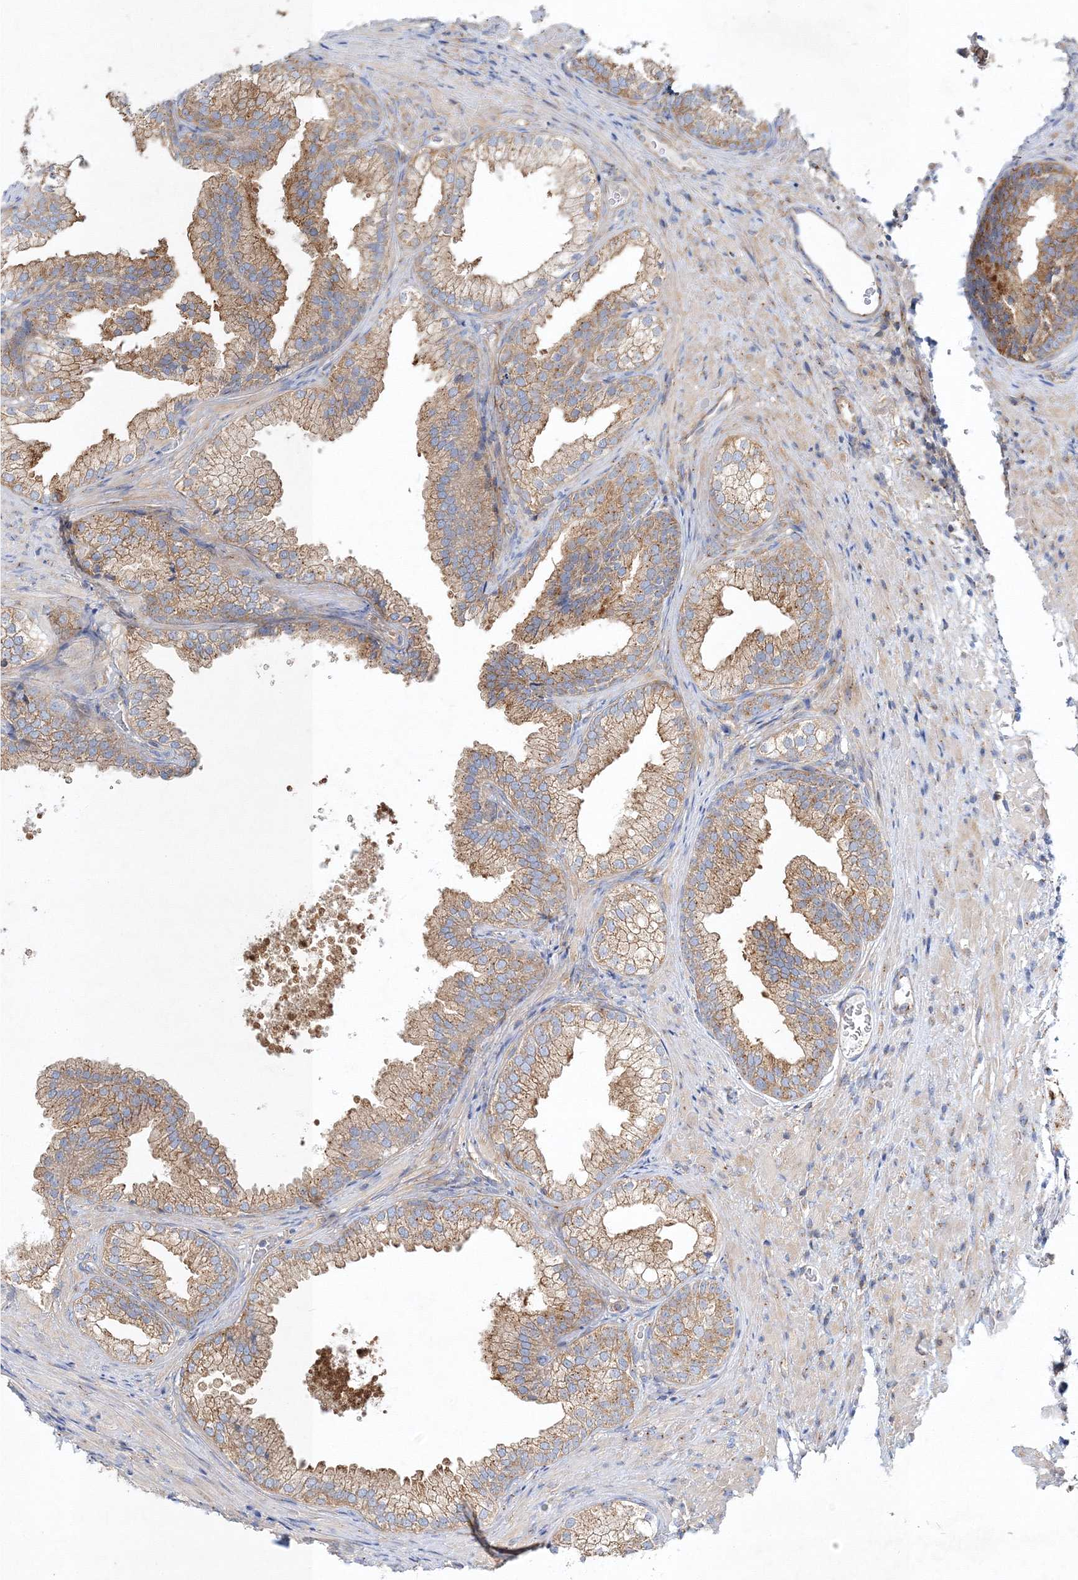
{"staining": {"intensity": "moderate", "quantity": ">75%", "location": "cytoplasmic/membranous"}, "tissue": "prostate", "cell_type": "Glandular cells", "image_type": "normal", "snomed": [{"axis": "morphology", "description": "Normal tissue, NOS"}, {"axis": "topography", "description": "Prostate"}], "caption": "An immunohistochemistry micrograph of normal tissue is shown. Protein staining in brown labels moderate cytoplasmic/membranous positivity in prostate within glandular cells.", "gene": "SEC23IP", "patient": {"sex": "male", "age": 76}}